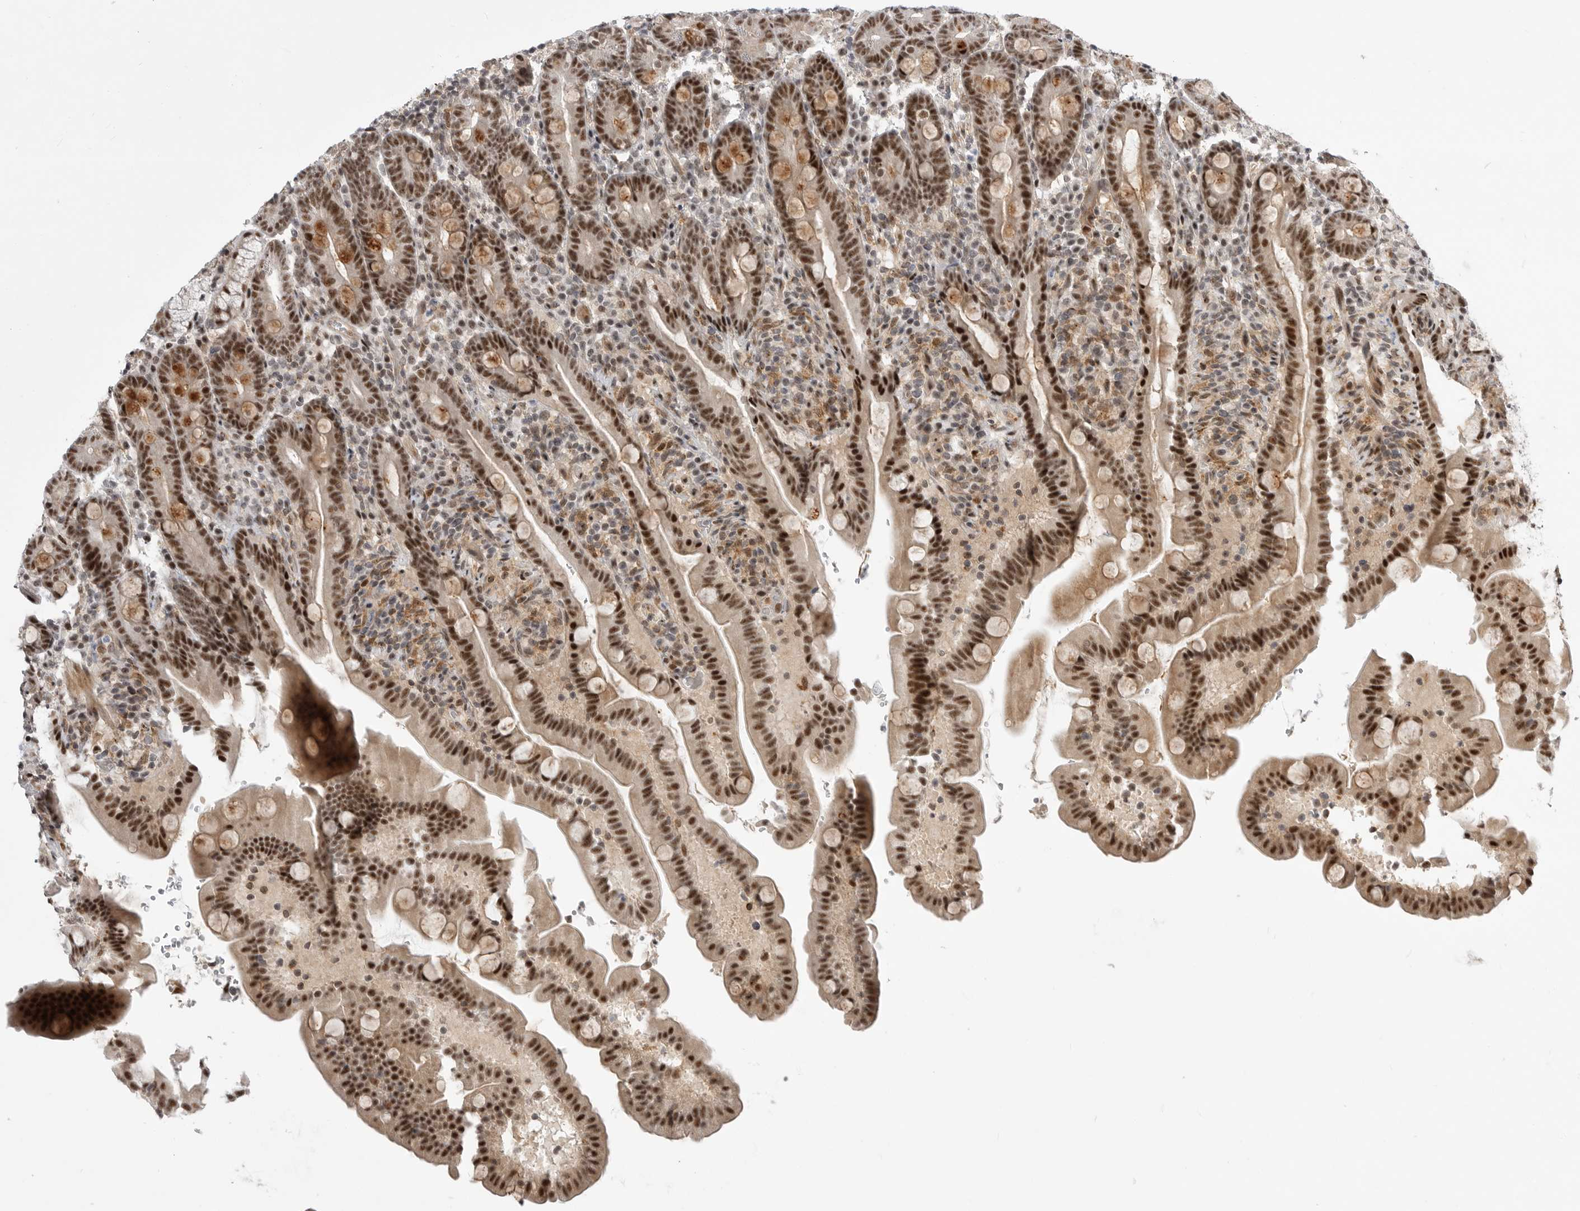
{"staining": {"intensity": "strong", "quantity": ">75%", "location": "nuclear"}, "tissue": "duodenum", "cell_type": "Glandular cells", "image_type": "normal", "snomed": [{"axis": "morphology", "description": "Normal tissue, NOS"}, {"axis": "topography", "description": "Duodenum"}], "caption": "A micrograph showing strong nuclear staining in about >75% of glandular cells in normal duodenum, as visualized by brown immunohistochemical staining.", "gene": "GPATCH2", "patient": {"sex": "male", "age": 54}}